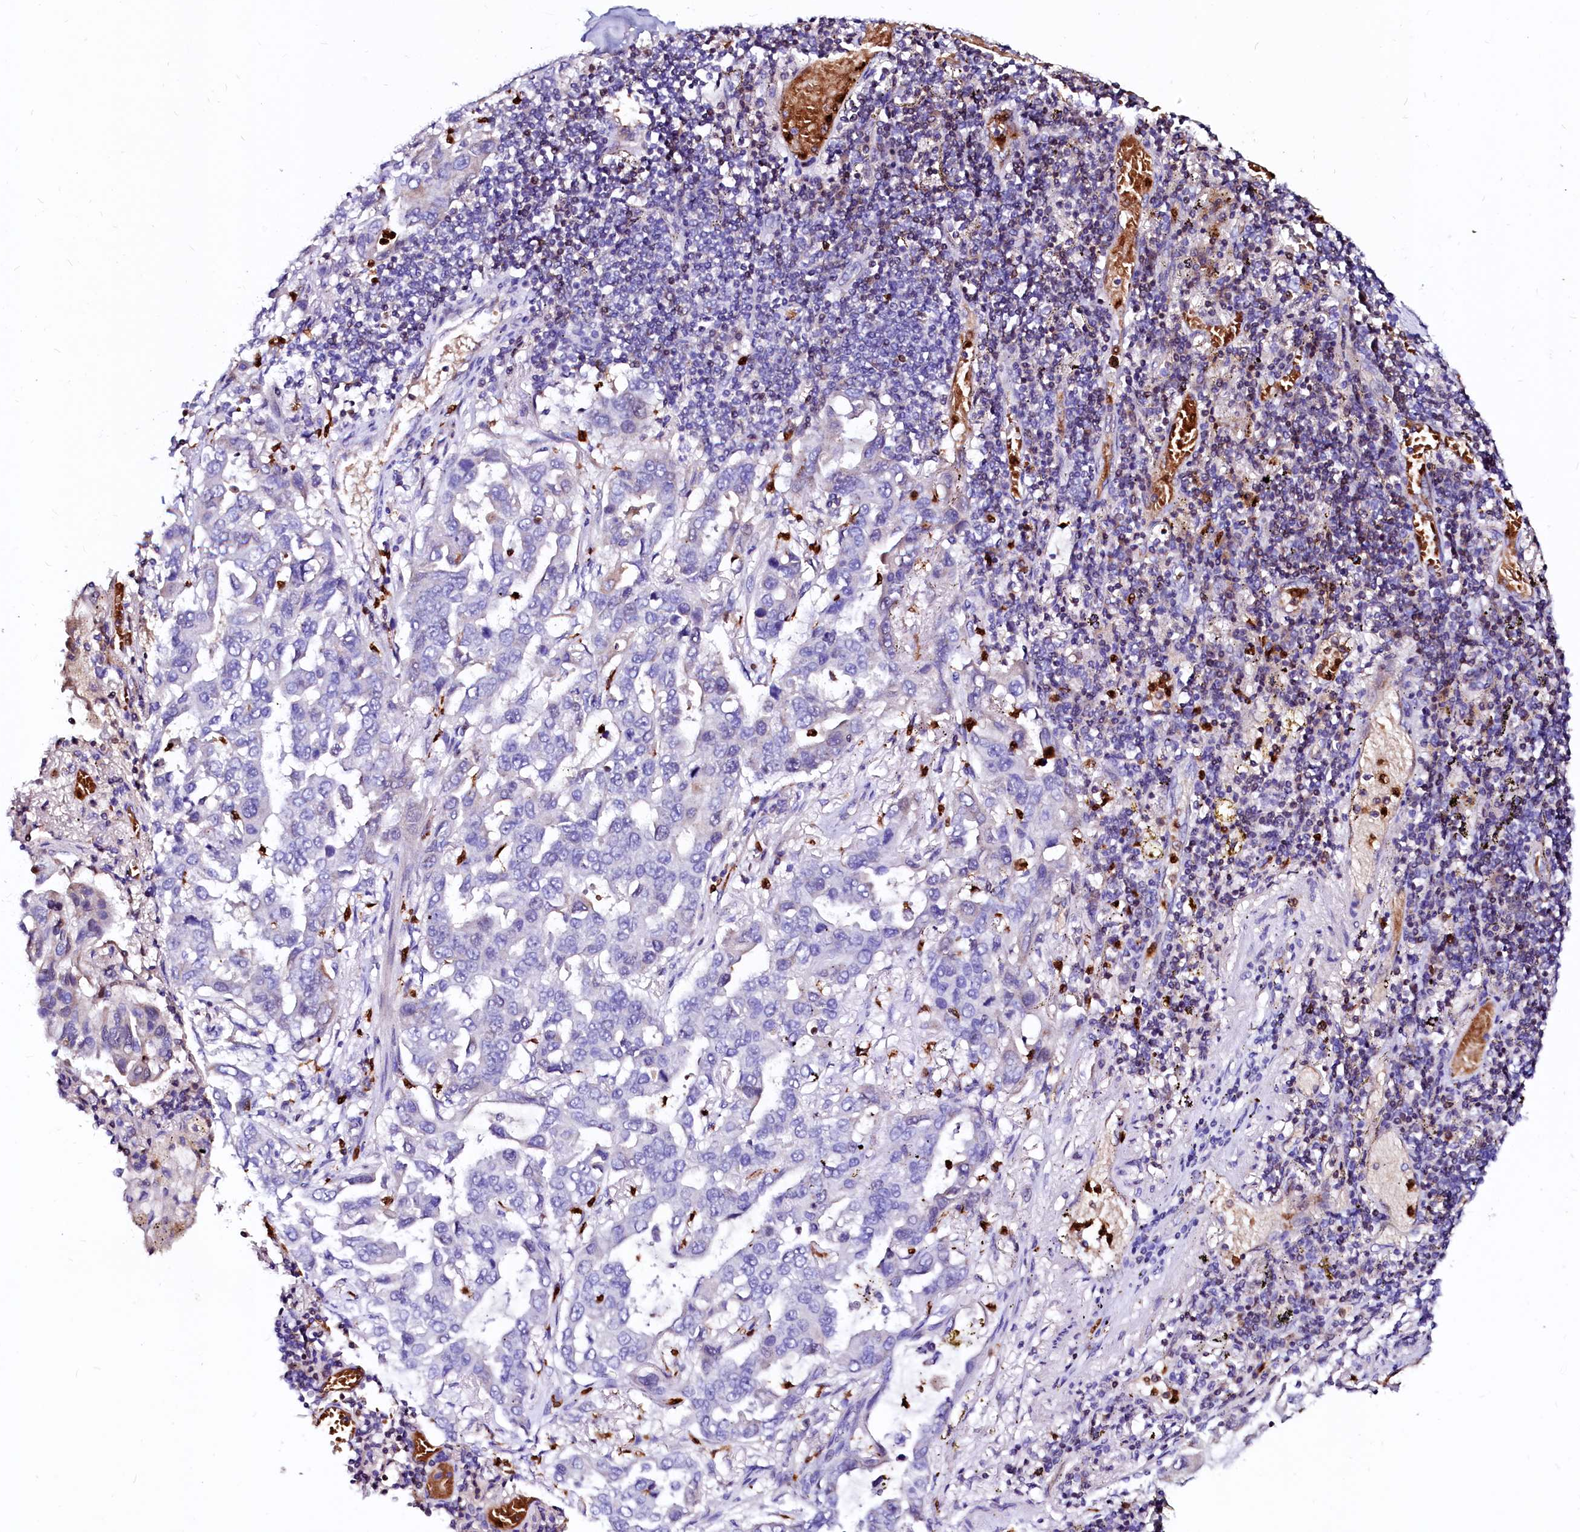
{"staining": {"intensity": "strong", "quantity": "<25%", "location": "cytoplasmic/membranous"}, "tissue": "lung cancer", "cell_type": "Tumor cells", "image_type": "cancer", "snomed": [{"axis": "morphology", "description": "Adenocarcinoma, NOS"}, {"axis": "topography", "description": "Lung"}], "caption": "Lung cancer tissue reveals strong cytoplasmic/membranous positivity in about <25% of tumor cells, visualized by immunohistochemistry. (DAB (3,3'-diaminobenzidine) IHC with brightfield microscopy, high magnification).", "gene": "RAB27A", "patient": {"sex": "male", "age": 64}}